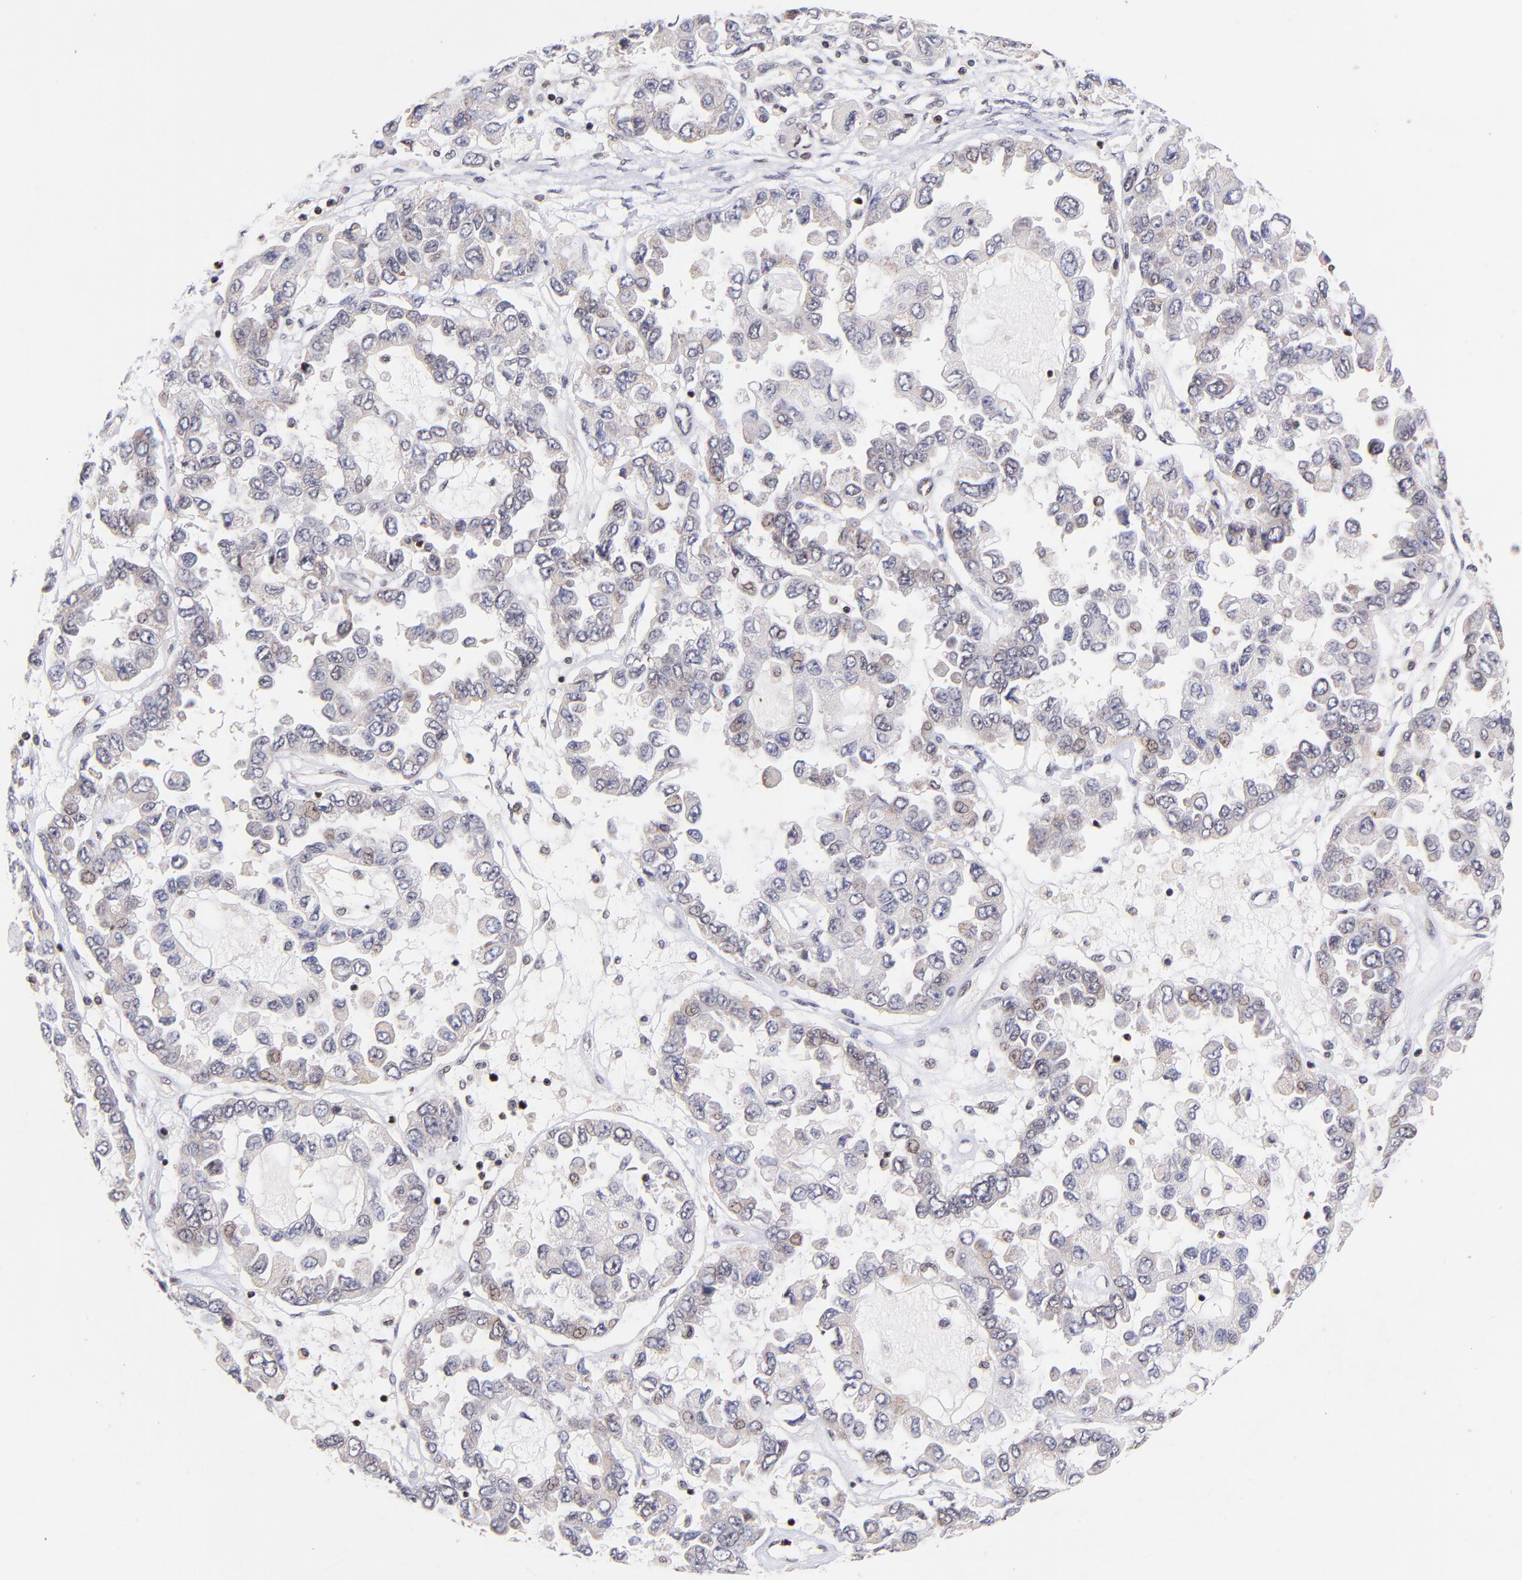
{"staining": {"intensity": "weak", "quantity": "25%-75%", "location": "cytoplasmic/membranous,nuclear"}, "tissue": "ovarian cancer", "cell_type": "Tumor cells", "image_type": "cancer", "snomed": [{"axis": "morphology", "description": "Cystadenocarcinoma, serous, NOS"}, {"axis": "topography", "description": "Ovary"}], "caption": "Protein expression analysis of human ovarian cancer (serous cystadenocarcinoma) reveals weak cytoplasmic/membranous and nuclear staining in about 25%-75% of tumor cells.", "gene": "WDR25", "patient": {"sex": "female", "age": 84}}